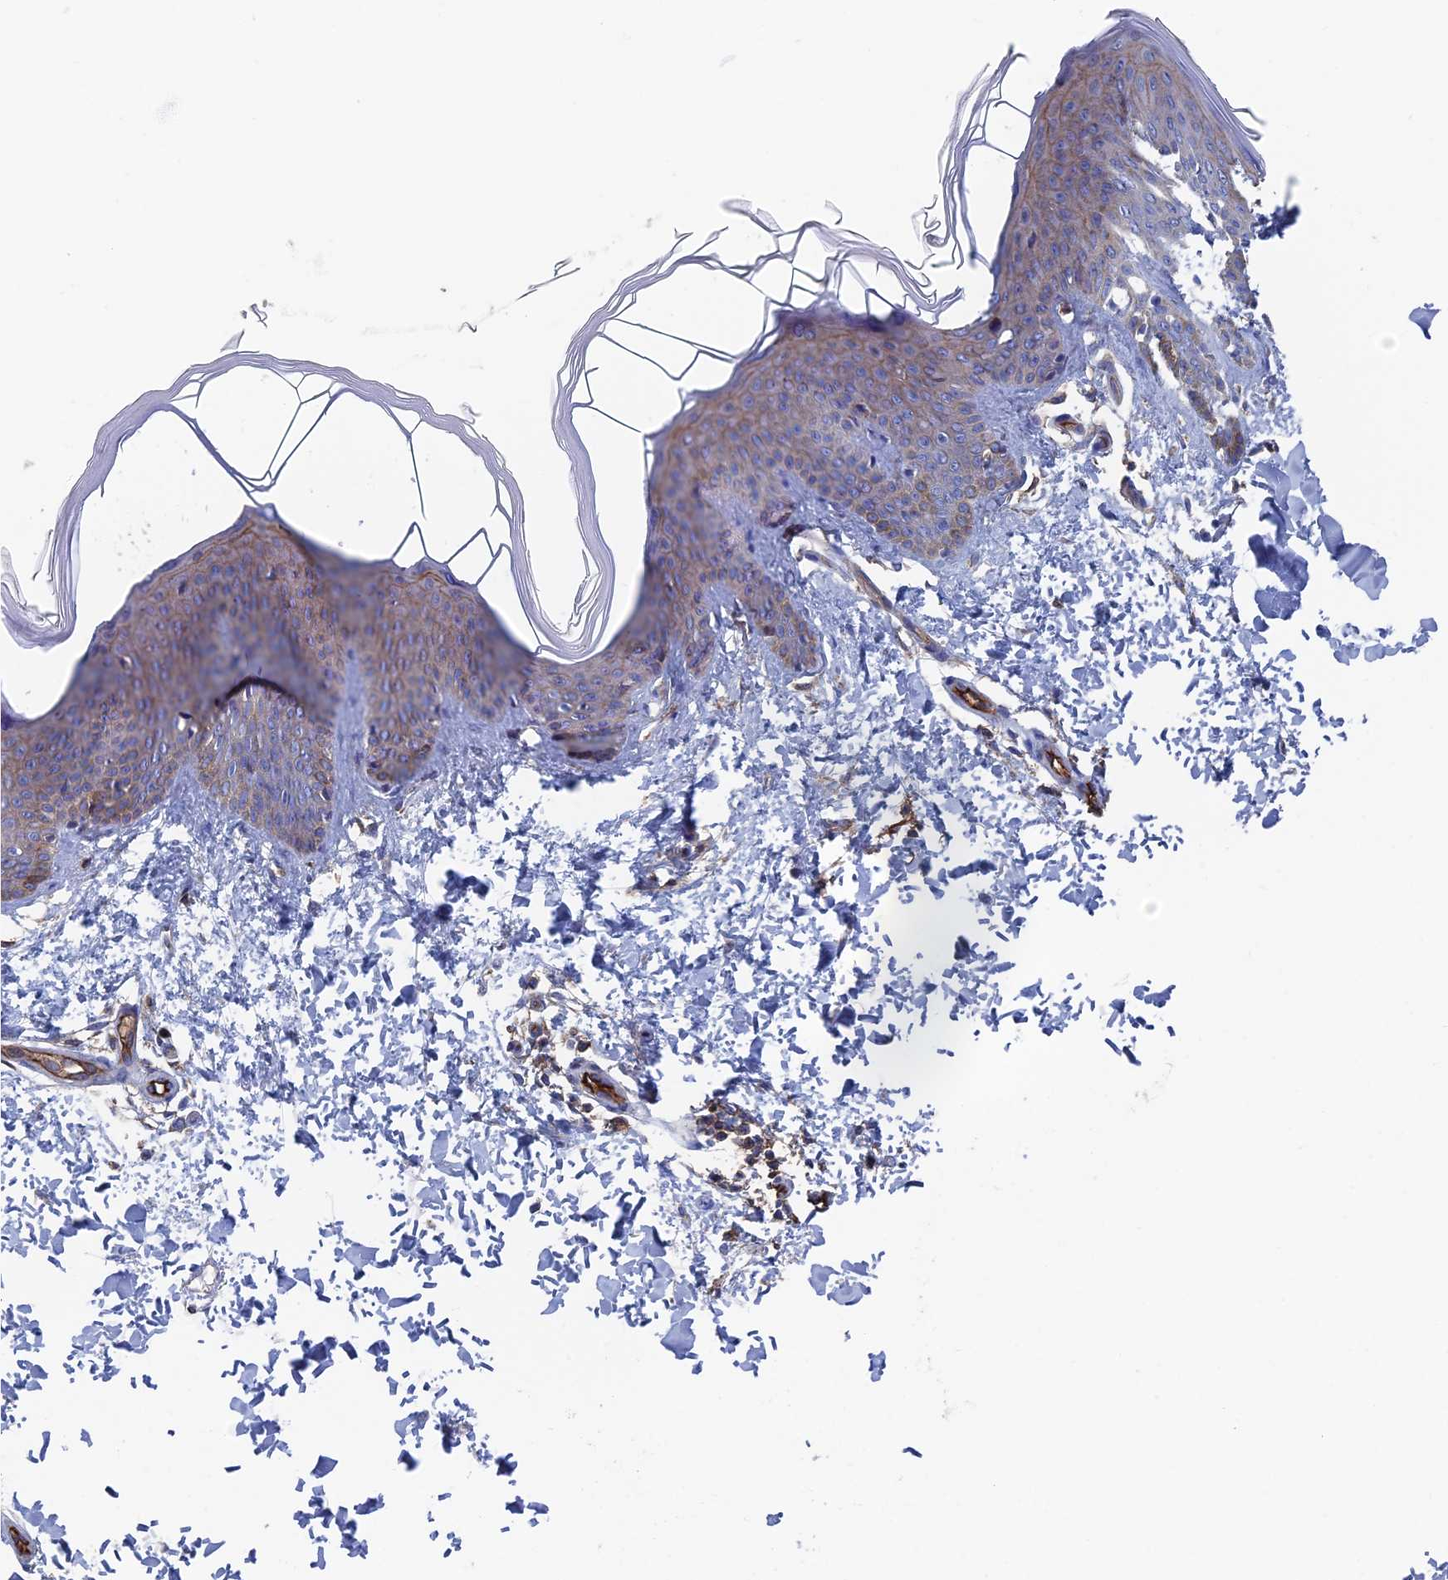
{"staining": {"intensity": "moderate", "quantity": ">75%", "location": "cytoplasmic/membranous"}, "tissue": "skin", "cell_type": "Fibroblasts", "image_type": "normal", "snomed": [{"axis": "morphology", "description": "Normal tissue, NOS"}, {"axis": "topography", "description": "Skin"}], "caption": "Immunohistochemistry (IHC) (DAB) staining of benign skin reveals moderate cytoplasmic/membranous protein expression in about >75% of fibroblasts.", "gene": "SNX11", "patient": {"sex": "male", "age": 36}}